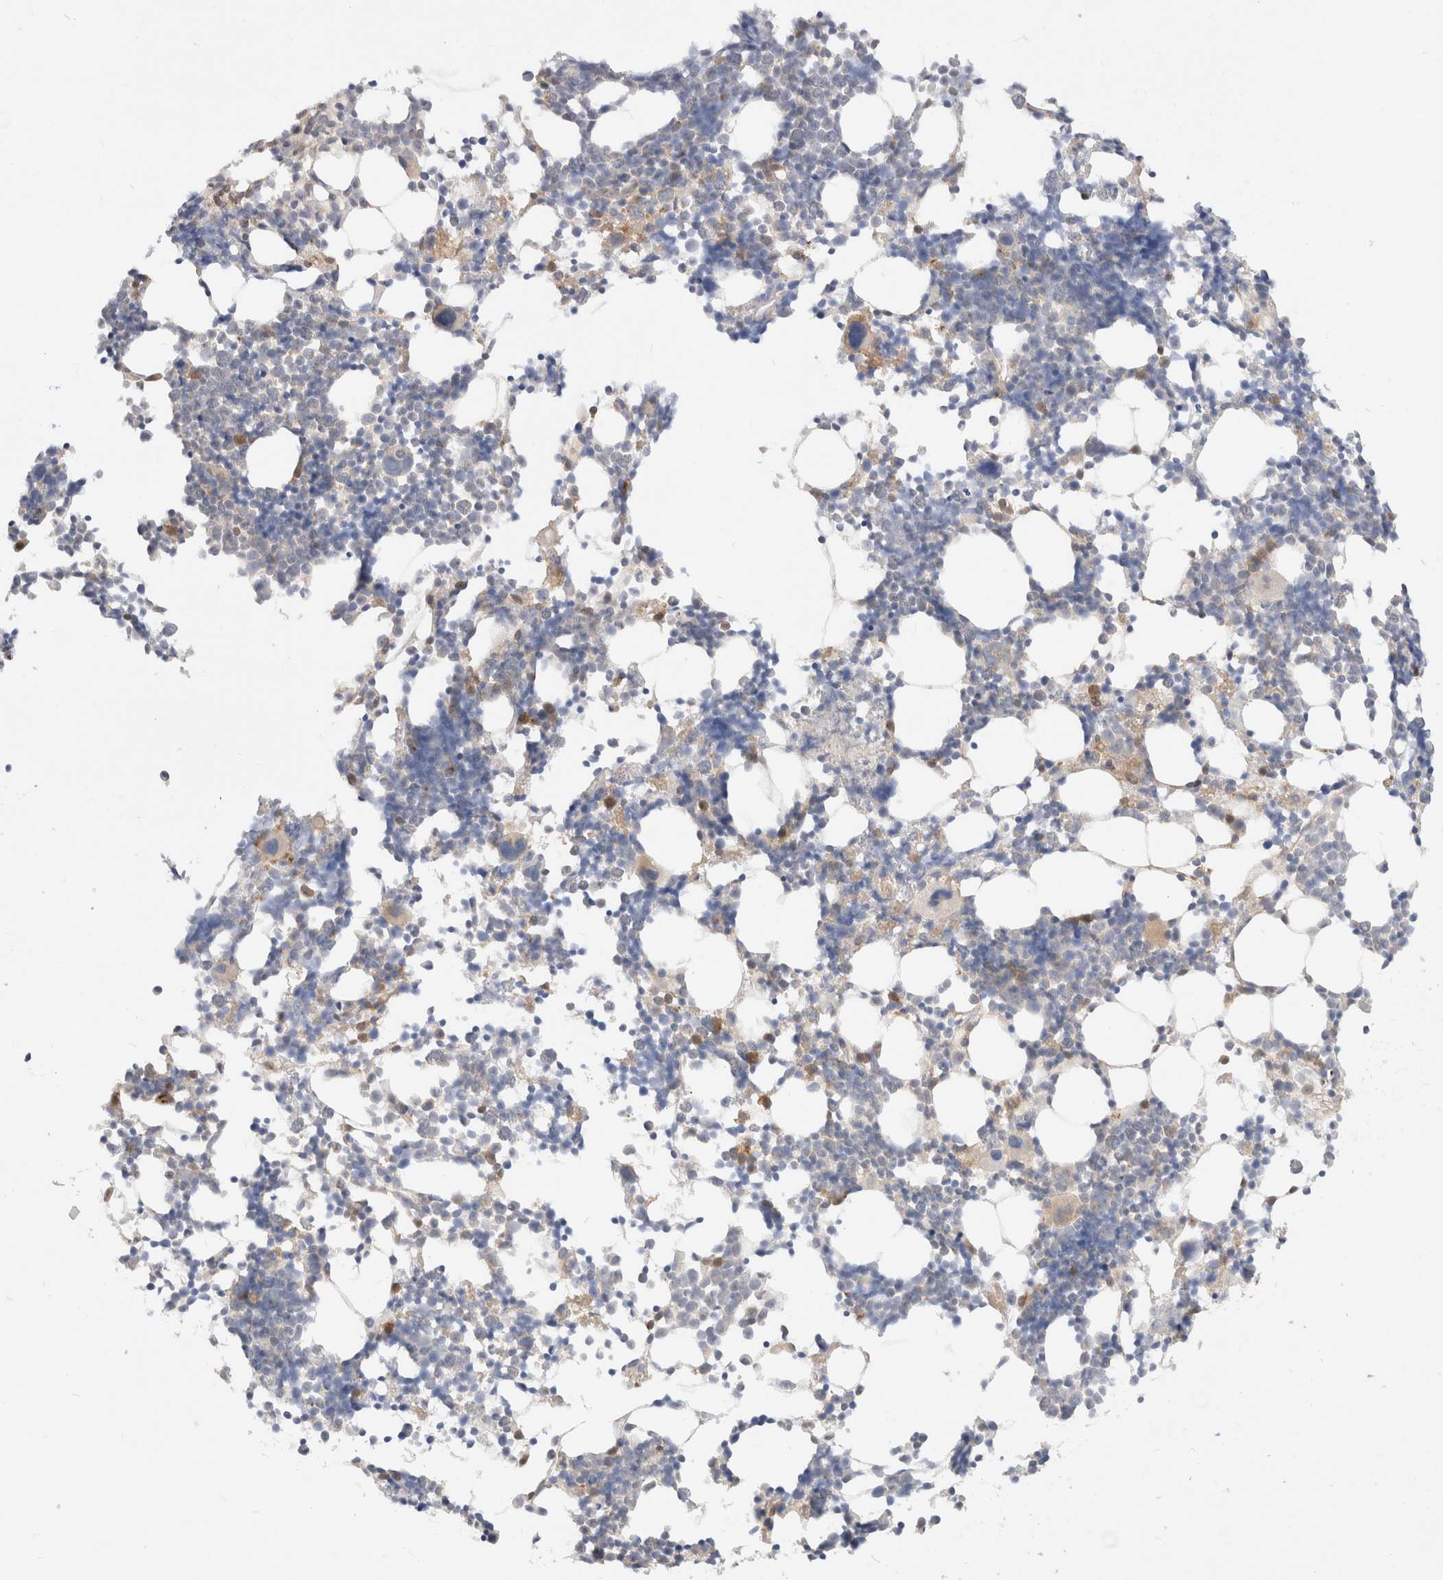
{"staining": {"intensity": "weak", "quantity": ">75%", "location": "cytoplasmic/membranous"}, "tissue": "bone marrow", "cell_type": "Hematopoietic cells", "image_type": "normal", "snomed": [{"axis": "morphology", "description": "Normal tissue, NOS"}, {"axis": "morphology", "description": "Inflammation, NOS"}, {"axis": "topography", "description": "Bone marrow"}], "caption": "A low amount of weak cytoplasmic/membranous staining is appreciated in about >75% of hematopoietic cells in benign bone marrow.", "gene": "EFCAB13", "patient": {"sex": "male", "age": 21}}